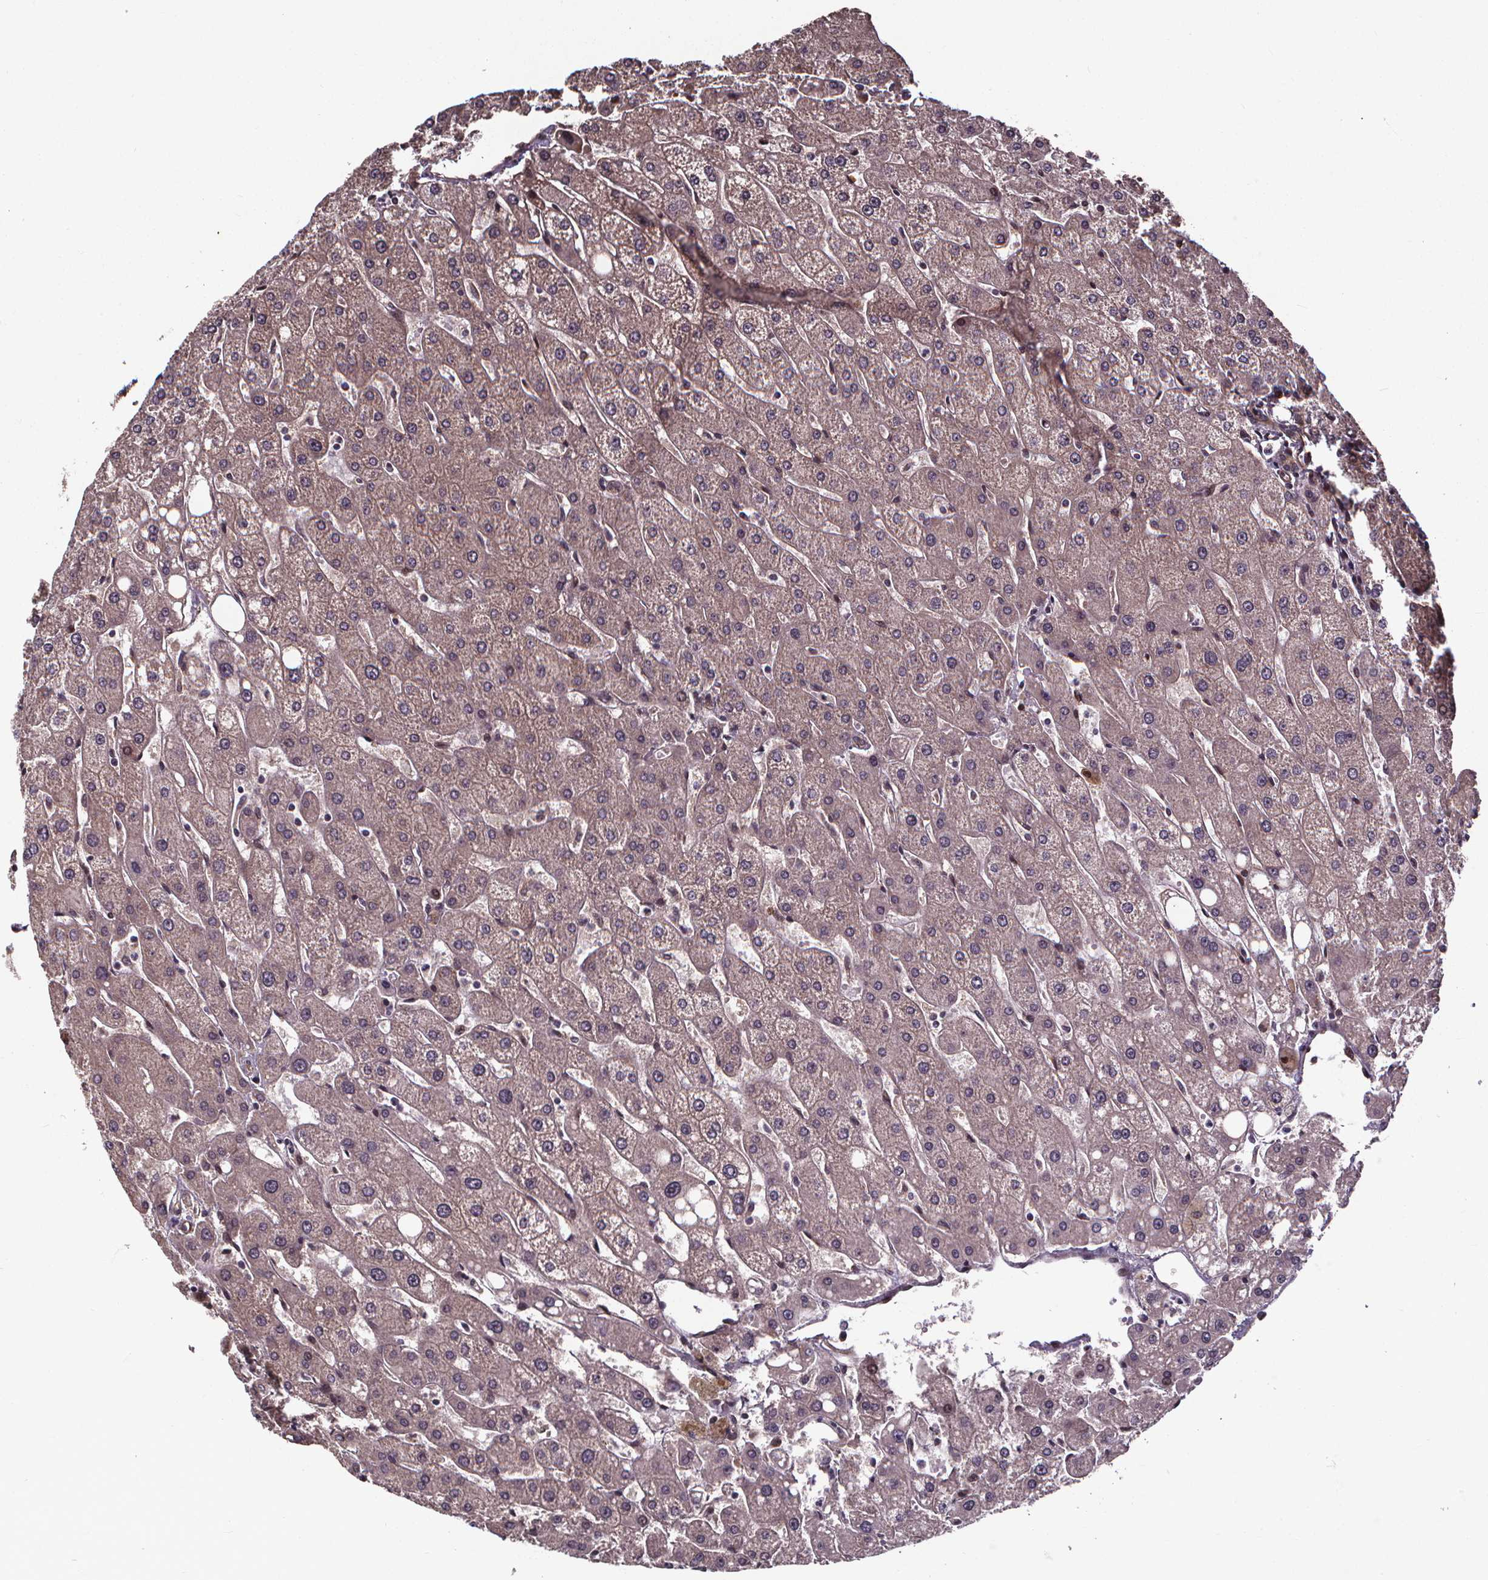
{"staining": {"intensity": "weak", "quantity": "25%-75%", "location": "cytoplasmic/membranous"}, "tissue": "liver", "cell_type": "Cholangiocytes", "image_type": "normal", "snomed": [{"axis": "morphology", "description": "Normal tissue, NOS"}, {"axis": "topography", "description": "Liver"}], "caption": "Cholangiocytes demonstrate low levels of weak cytoplasmic/membranous staining in approximately 25%-75% of cells in unremarkable liver.", "gene": "DDIT3", "patient": {"sex": "male", "age": 67}}